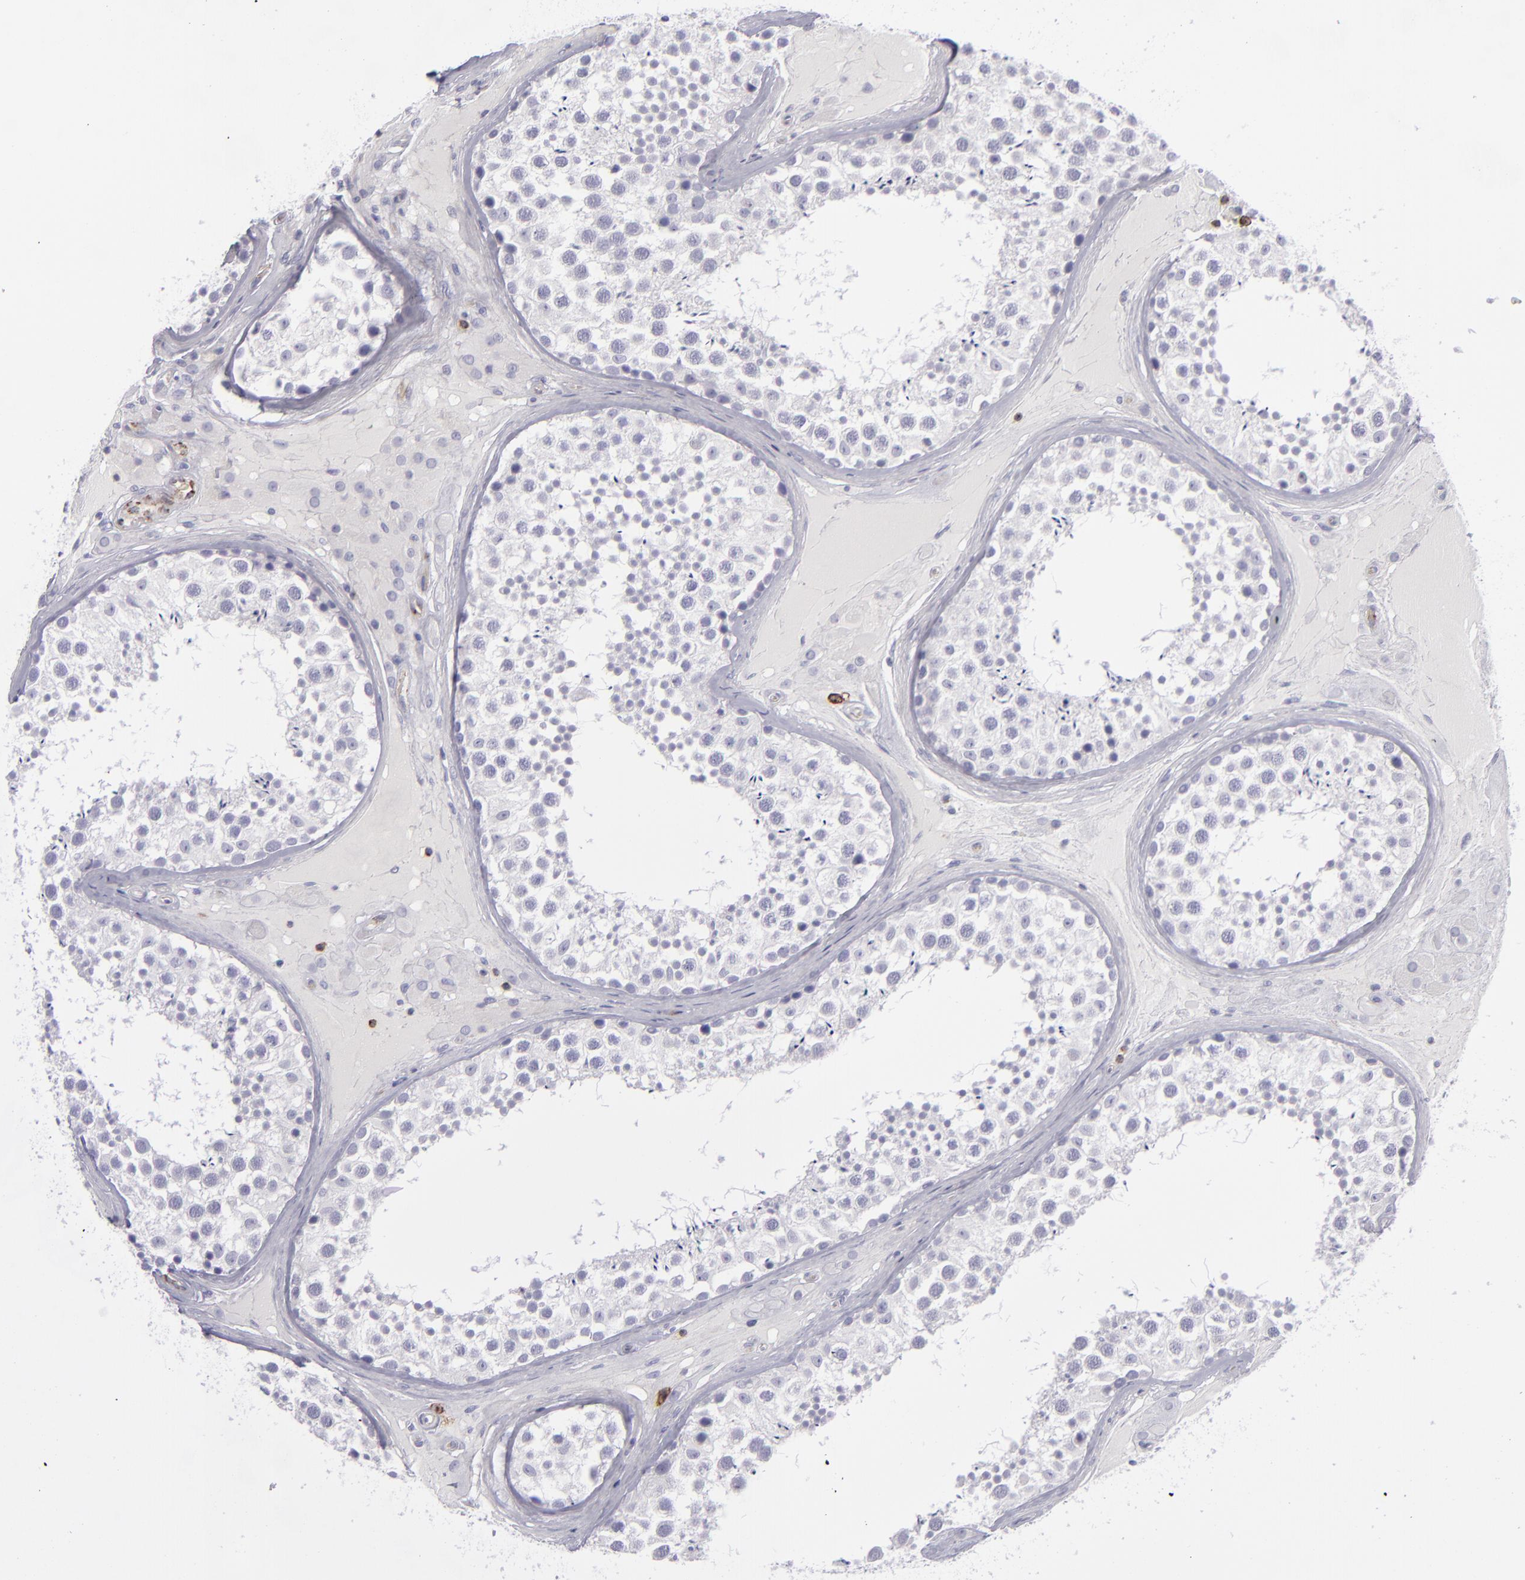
{"staining": {"intensity": "negative", "quantity": "none", "location": "none"}, "tissue": "testis", "cell_type": "Cells in seminiferous ducts", "image_type": "normal", "snomed": [{"axis": "morphology", "description": "Normal tissue, NOS"}, {"axis": "topography", "description": "Testis"}], "caption": "A high-resolution micrograph shows IHC staining of benign testis, which demonstrates no significant staining in cells in seminiferous ducts.", "gene": "CD27", "patient": {"sex": "male", "age": 46}}